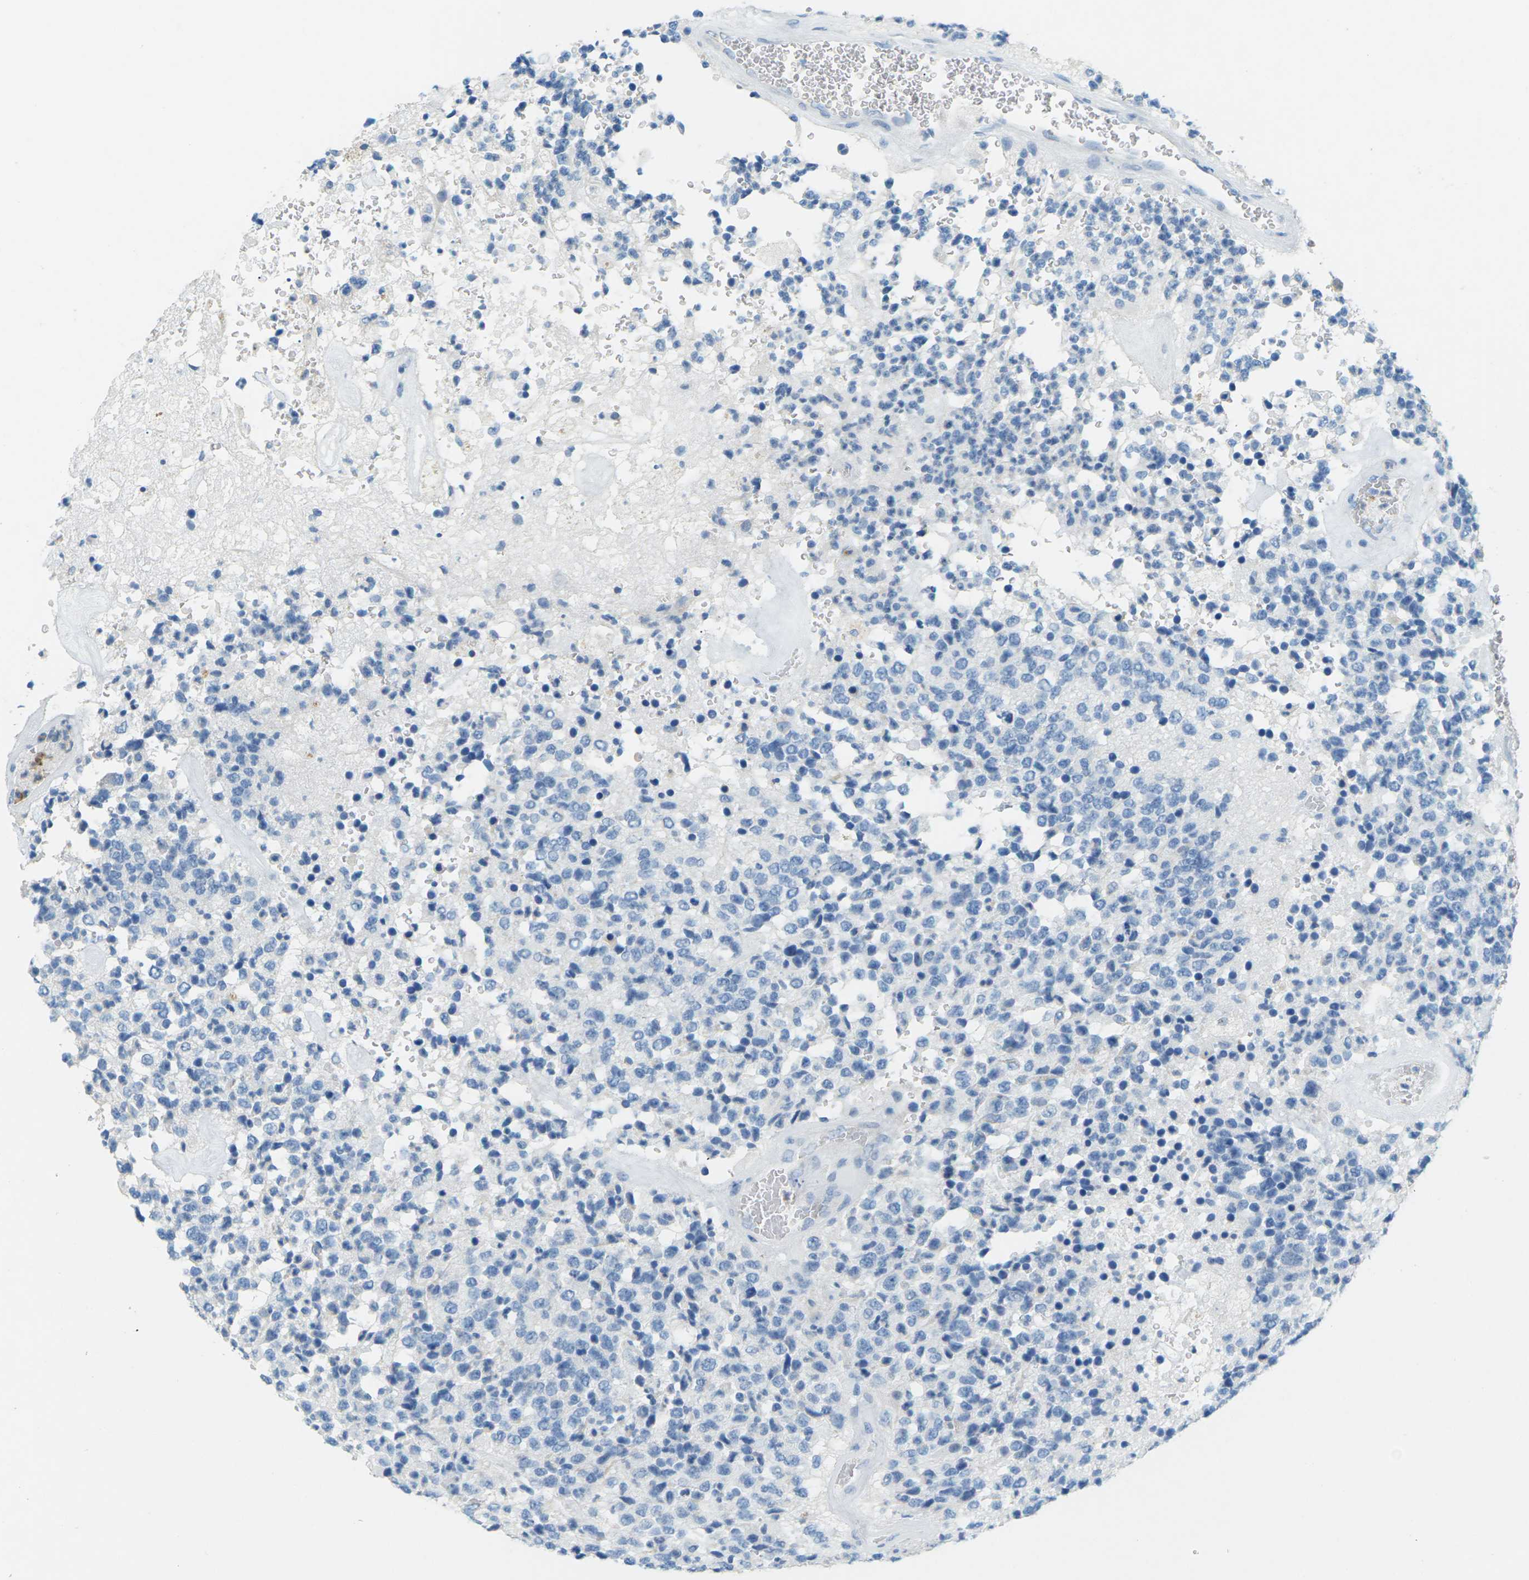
{"staining": {"intensity": "negative", "quantity": "none", "location": "none"}, "tissue": "glioma", "cell_type": "Tumor cells", "image_type": "cancer", "snomed": [{"axis": "morphology", "description": "Glioma, malignant, High grade"}, {"axis": "topography", "description": "pancreas cauda"}], "caption": "An immunohistochemistry (IHC) histopathology image of glioma is shown. There is no staining in tumor cells of glioma. The staining is performed using DAB brown chromogen with nuclei counter-stained in using hematoxylin.", "gene": "CDH16", "patient": {"sex": "male", "age": 60}}